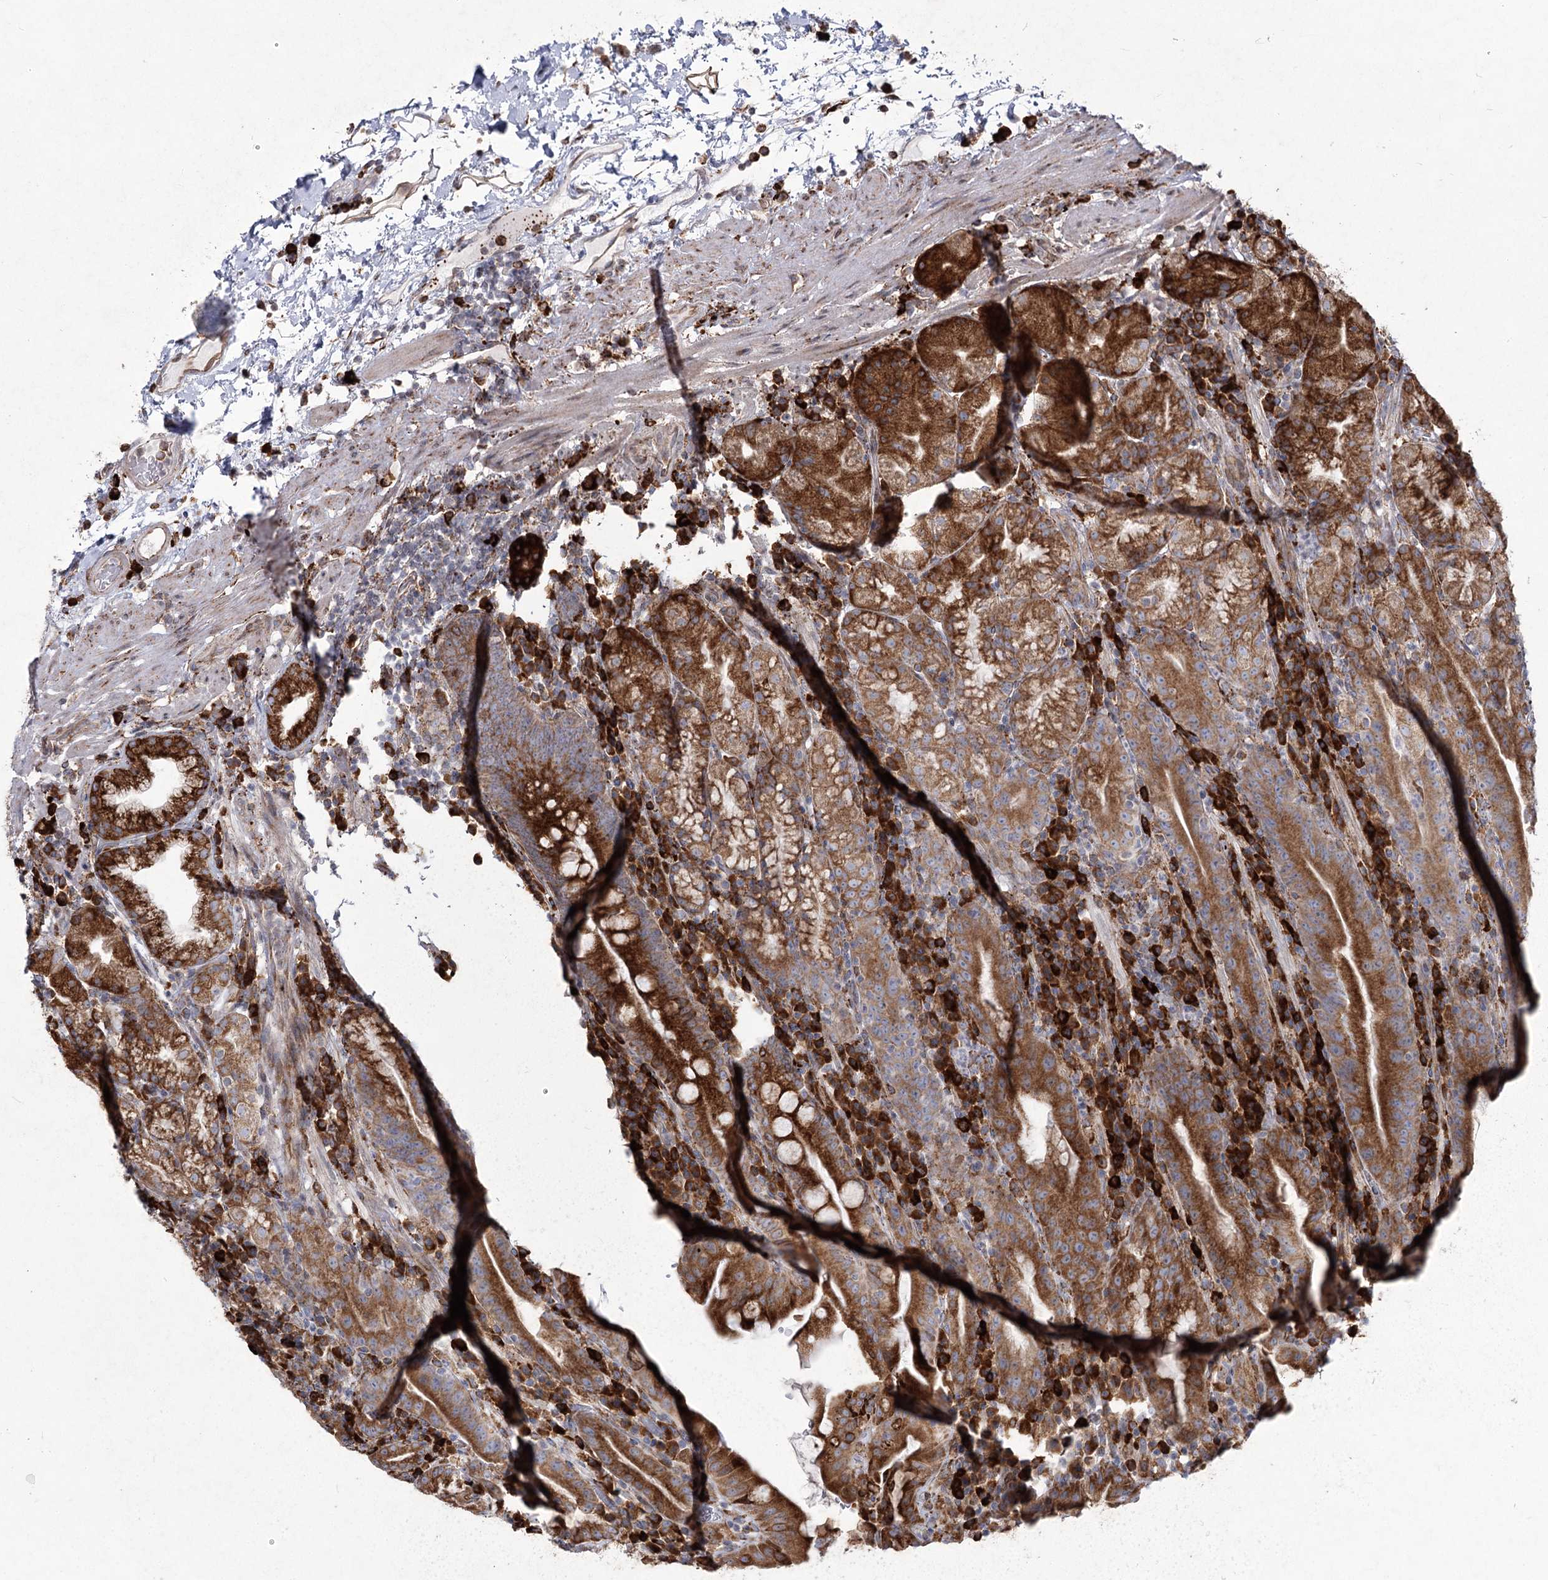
{"staining": {"intensity": "moderate", "quantity": ">75%", "location": "cytoplasmic/membranous"}, "tissue": "stomach", "cell_type": "Glandular cells", "image_type": "normal", "snomed": [{"axis": "morphology", "description": "Normal tissue, NOS"}, {"axis": "morphology", "description": "Inflammation, NOS"}, {"axis": "topography", "description": "Stomach"}], "caption": "A micrograph showing moderate cytoplasmic/membranous expression in approximately >75% of glandular cells in normal stomach, as visualized by brown immunohistochemical staining.", "gene": "NHLRC2", "patient": {"sex": "male", "age": 79}}